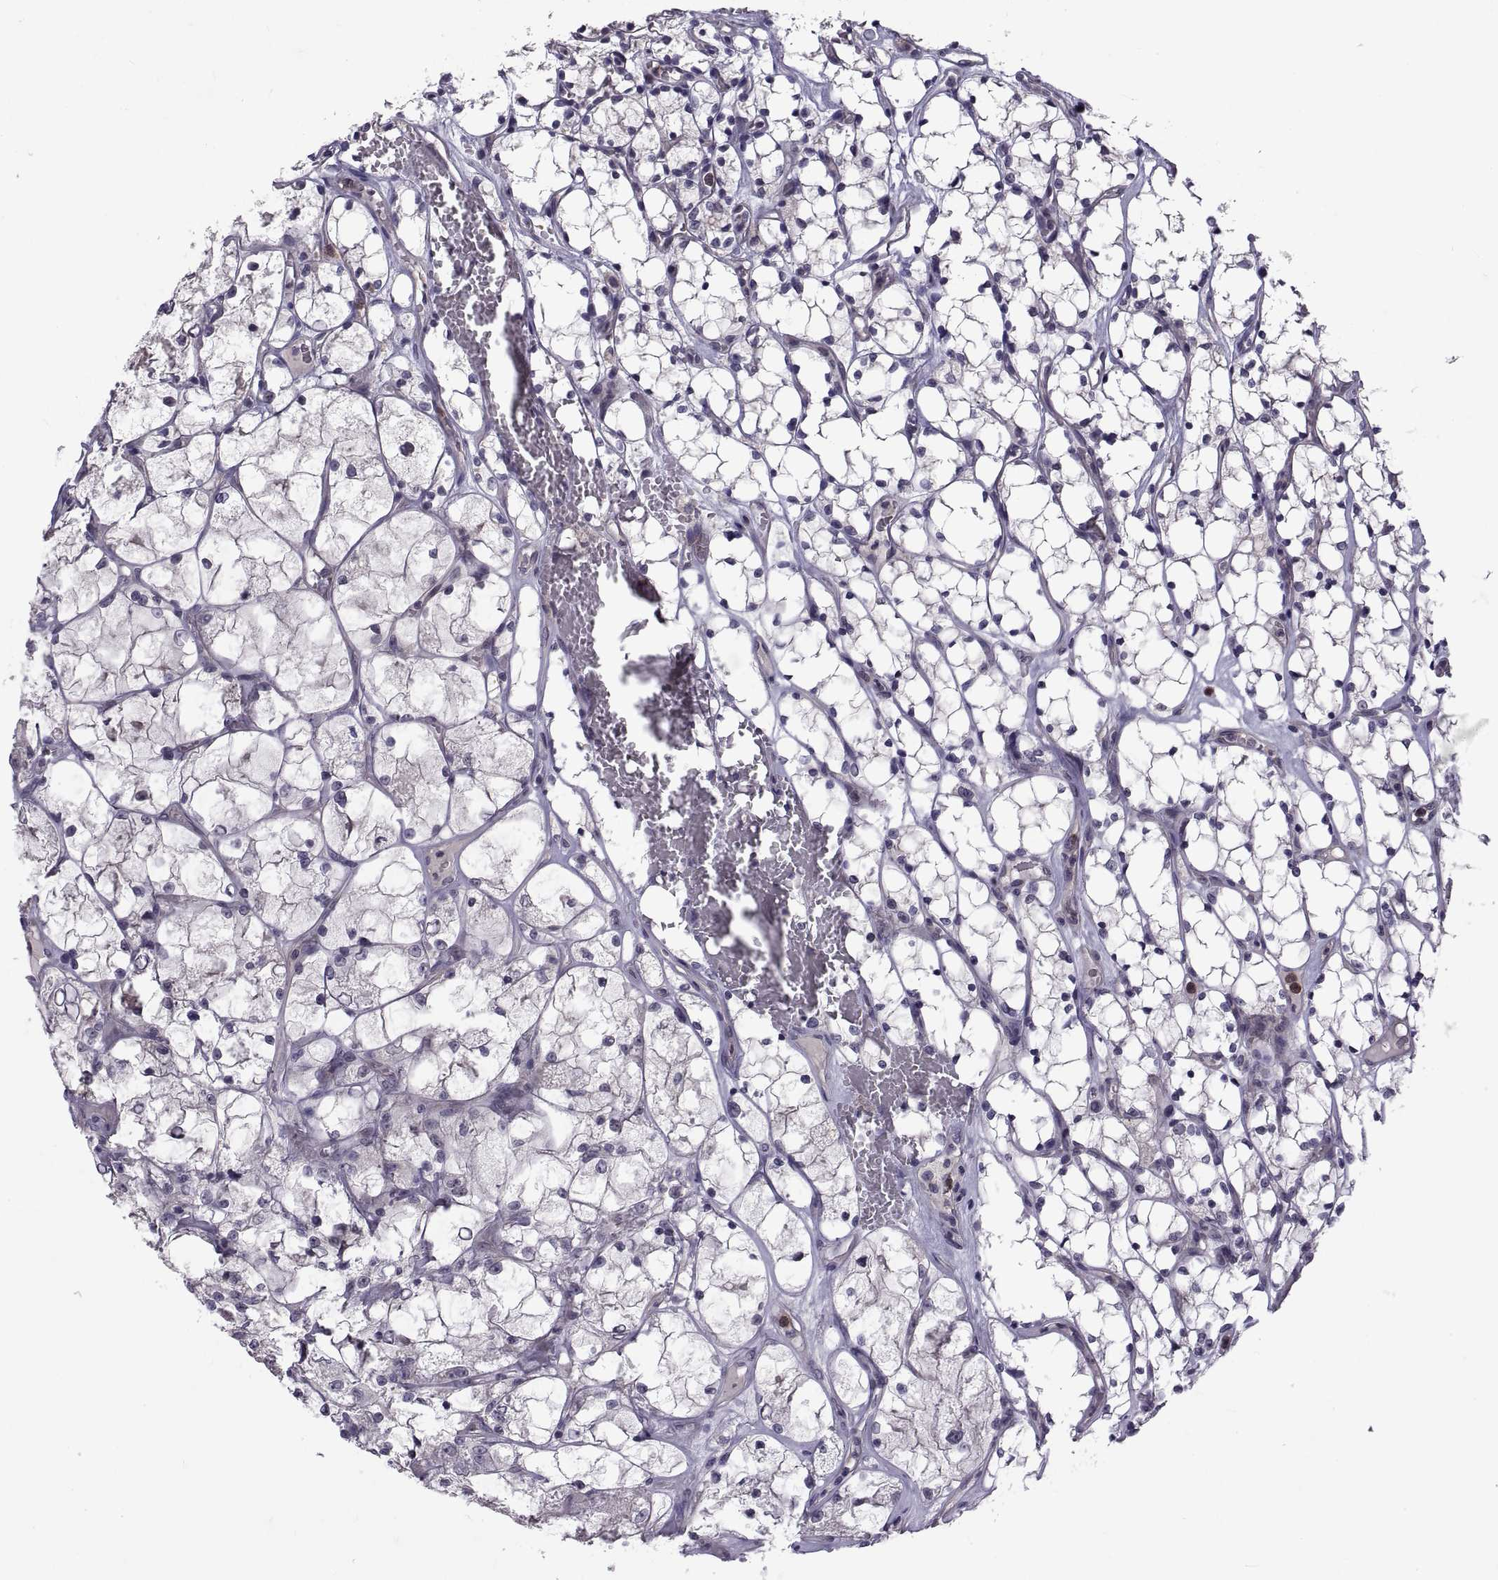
{"staining": {"intensity": "negative", "quantity": "none", "location": "none"}, "tissue": "renal cancer", "cell_type": "Tumor cells", "image_type": "cancer", "snomed": [{"axis": "morphology", "description": "Adenocarcinoma, NOS"}, {"axis": "topography", "description": "Kidney"}], "caption": "Tumor cells are negative for brown protein staining in renal adenocarcinoma.", "gene": "NPTX2", "patient": {"sex": "female", "age": 69}}